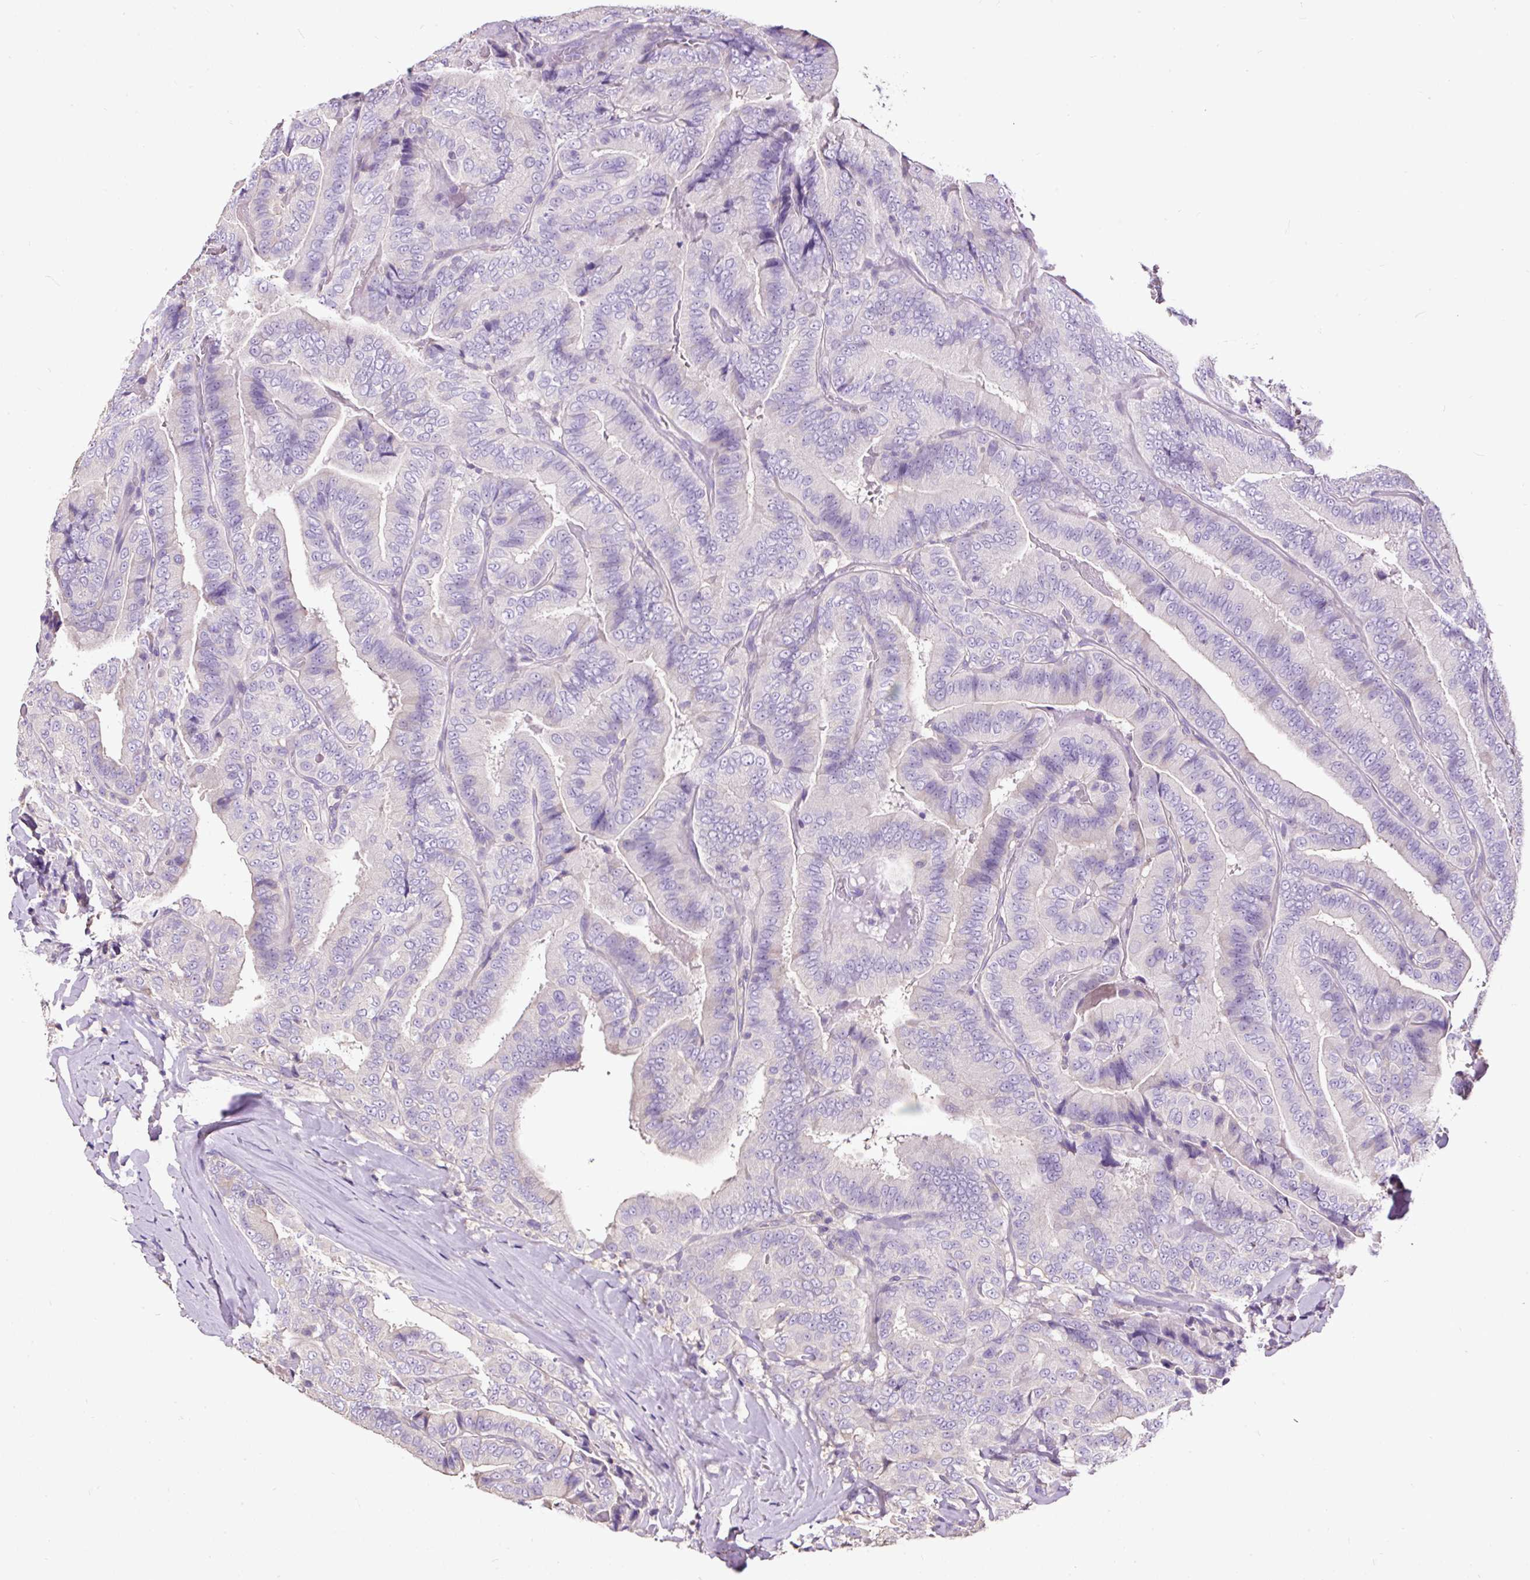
{"staining": {"intensity": "negative", "quantity": "none", "location": "none"}, "tissue": "thyroid cancer", "cell_type": "Tumor cells", "image_type": "cancer", "snomed": [{"axis": "morphology", "description": "Papillary adenocarcinoma, NOS"}, {"axis": "topography", "description": "Thyroid gland"}], "caption": "This photomicrograph is of thyroid papillary adenocarcinoma stained with immunohistochemistry (IHC) to label a protein in brown with the nuclei are counter-stained blue. There is no expression in tumor cells.", "gene": "PDIA2", "patient": {"sex": "male", "age": 61}}